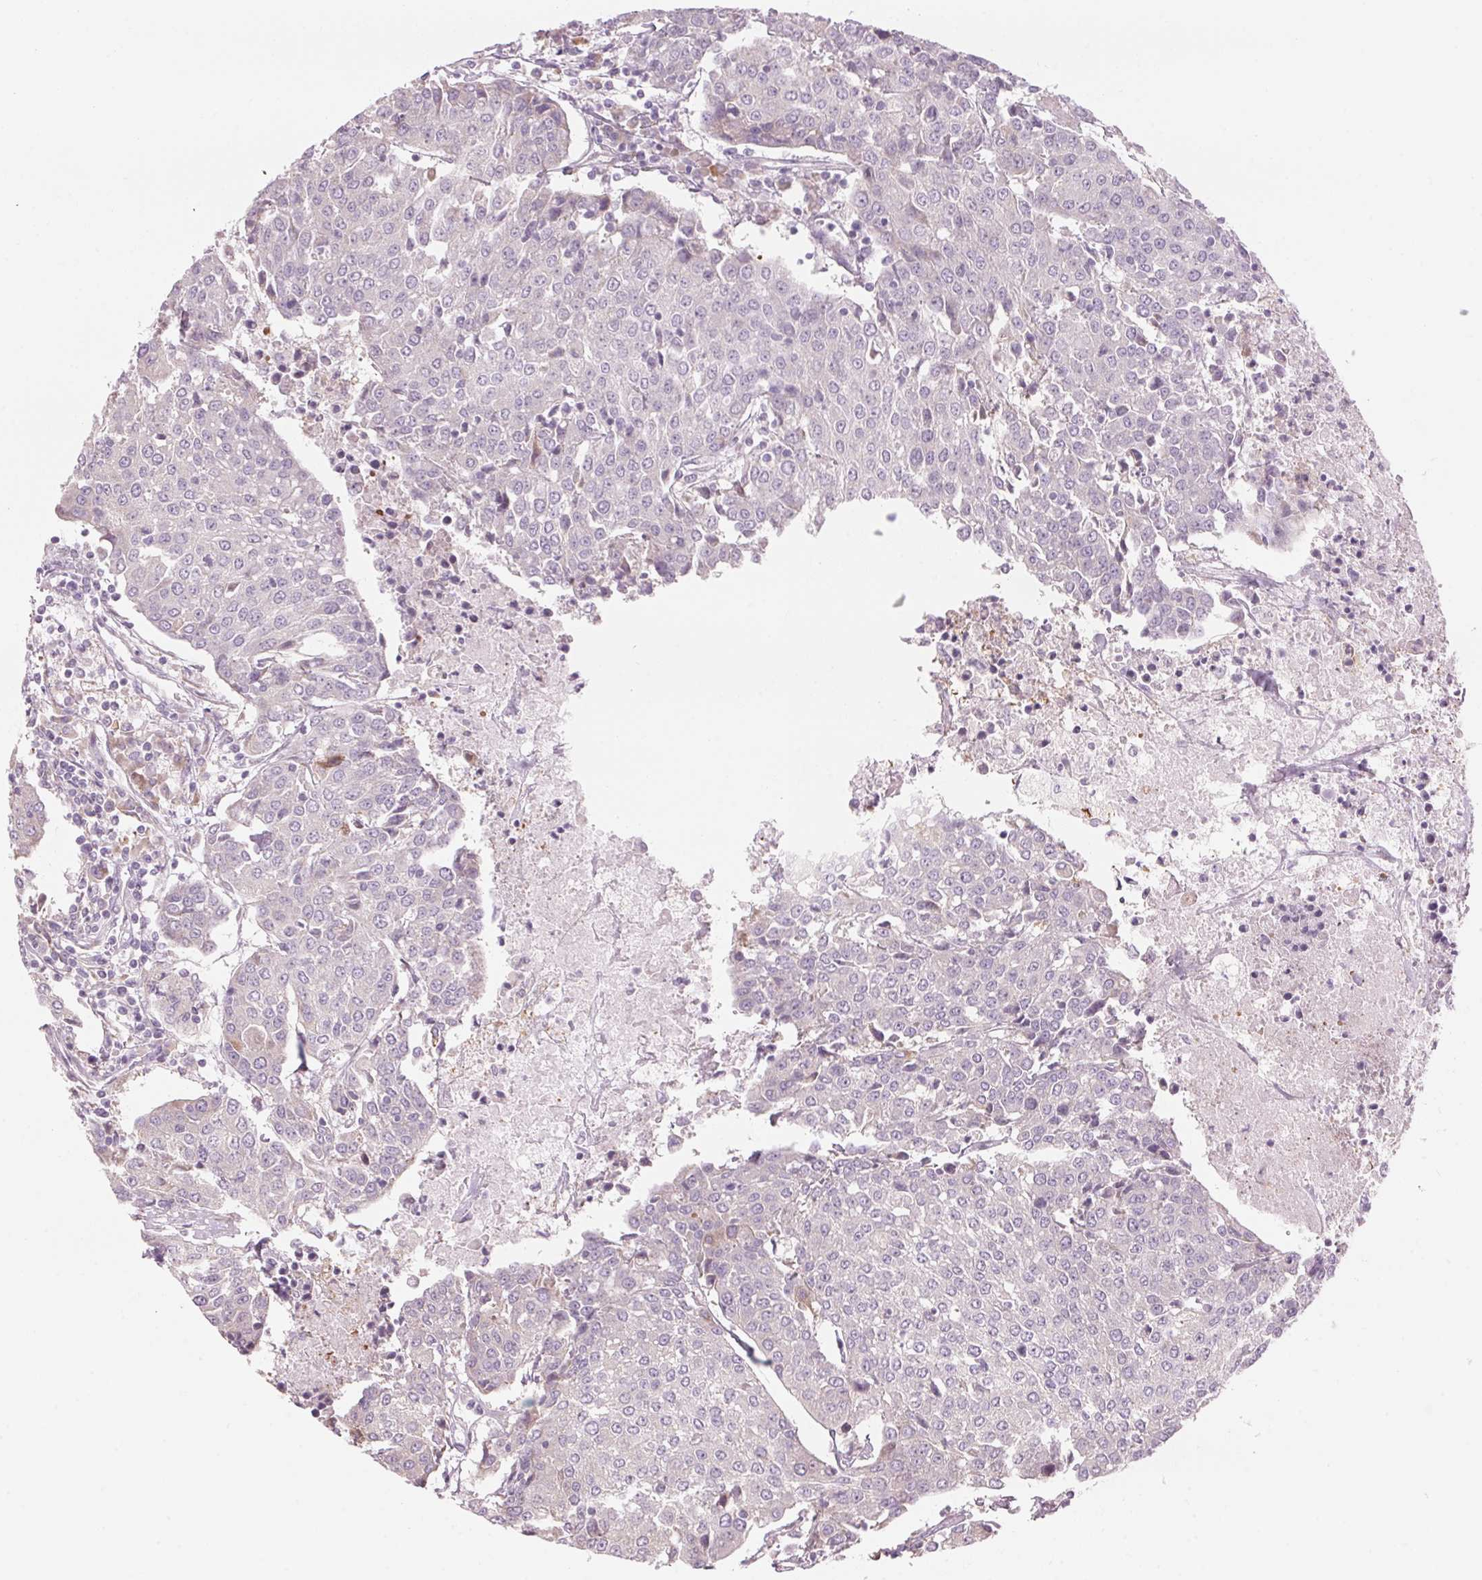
{"staining": {"intensity": "negative", "quantity": "none", "location": "none"}, "tissue": "urothelial cancer", "cell_type": "Tumor cells", "image_type": "cancer", "snomed": [{"axis": "morphology", "description": "Urothelial carcinoma, High grade"}, {"axis": "topography", "description": "Urinary bladder"}], "caption": "IHC of urothelial carcinoma (high-grade) shows no expression in tumor cells. (Brightfield microscopy of DAB (3,3'-diaminobenzidine) IHC at high magnification).", "gene": "GNMT", "patient": {"sex": "female", "age": 85}}